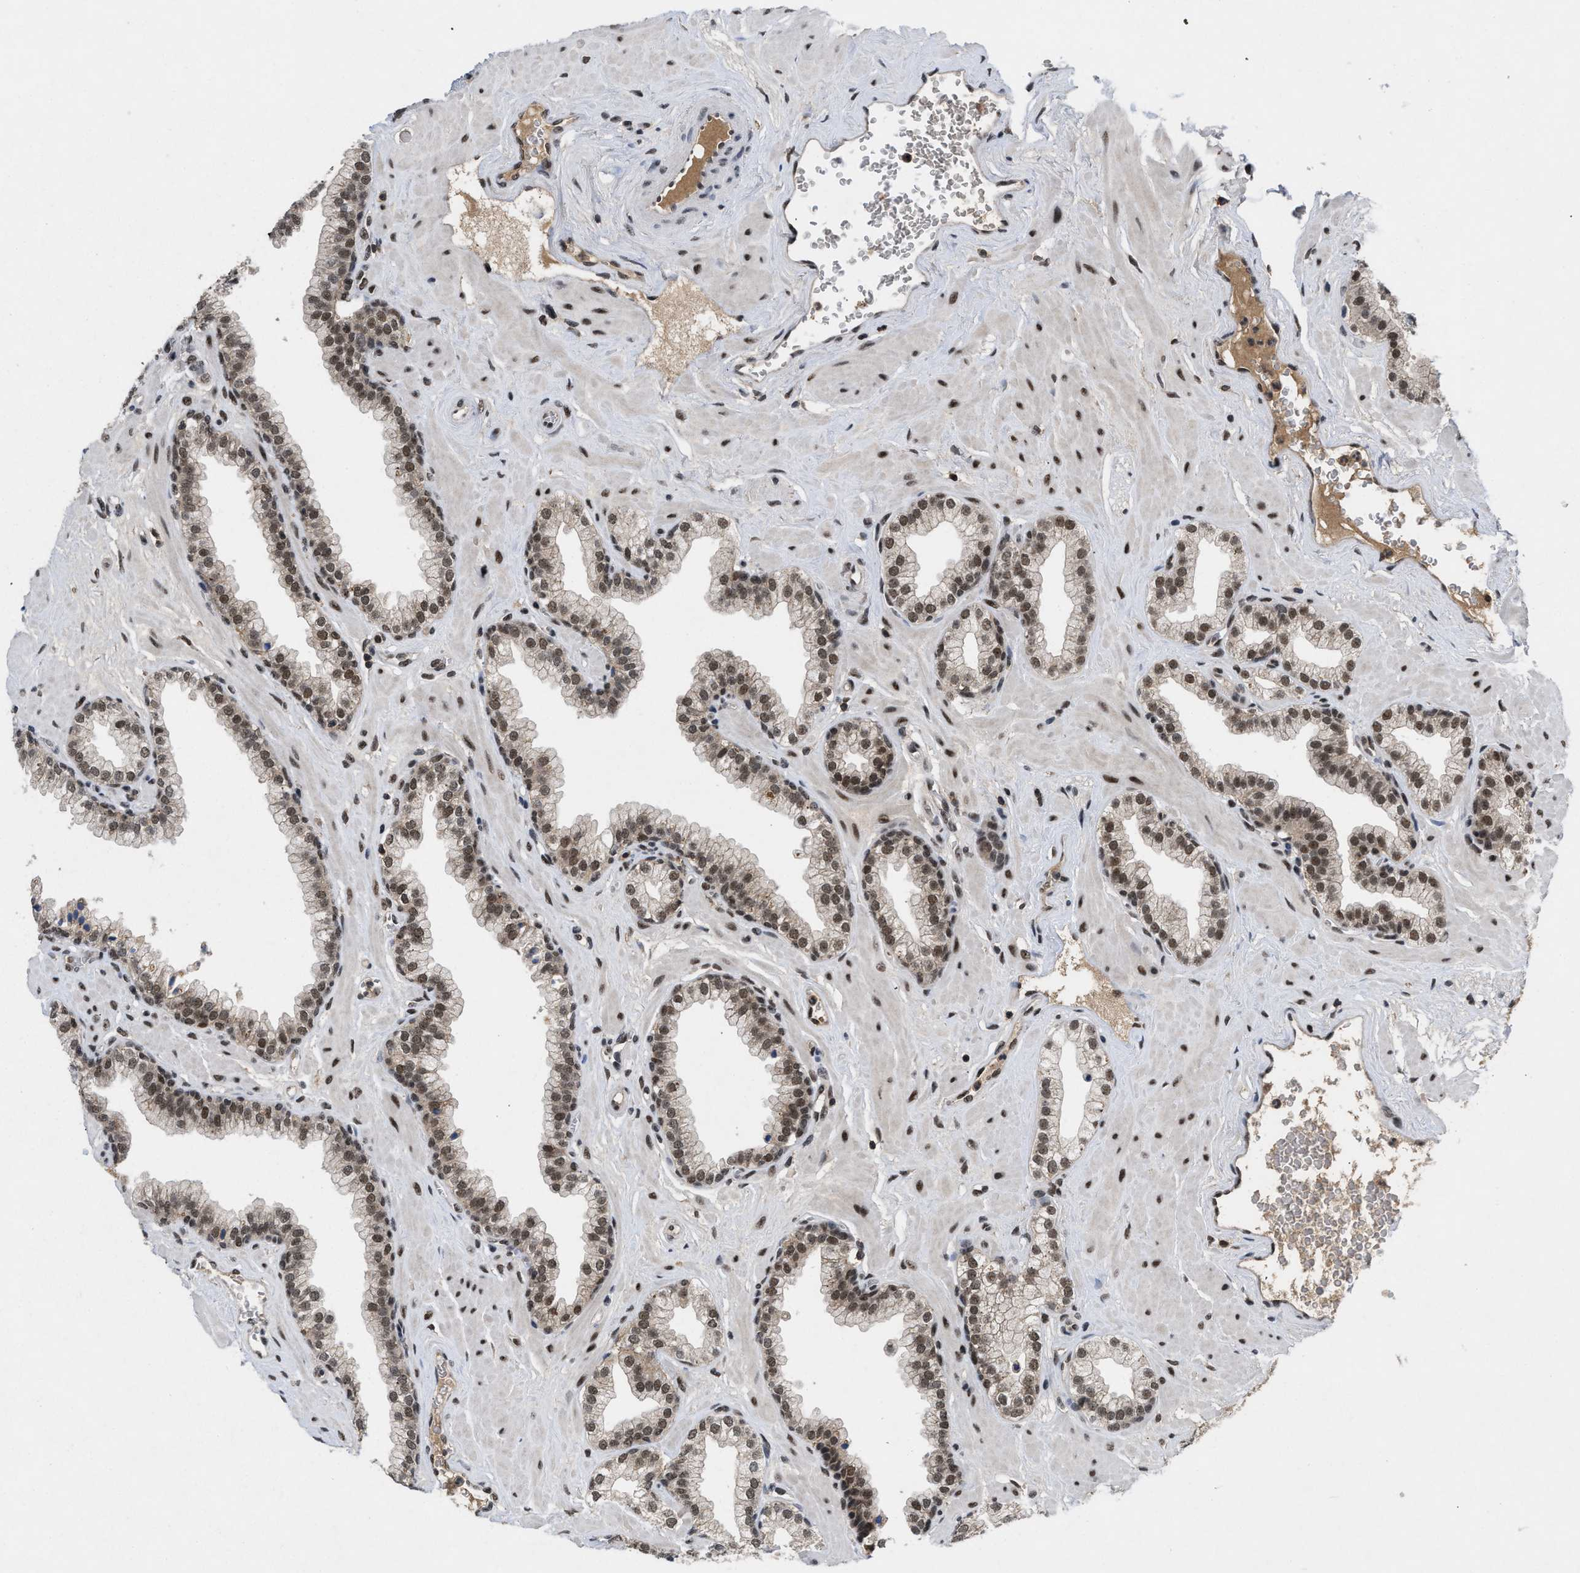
{"staining": {"intensity": "moderate", "quantity": ">75%", "location": "nuclear"}, "tissue": "prostate", "cell_type": "Glandular cells", "image_type": "normal", "snomed": [{"axis": "morphology", "description": "Normal tissue, NOS"}, {"axis": "morphology", "description": "Urothelial carcinoma, Low grade"}, {"axis": "topography", "description": "Urinary bladder"}, {"axis": "topography", "description": "Prostate"}], "caption": "This histopathology image exhibits immunohistochemistry (IHC) staining of benign prostate, with medium moderate nuclear expression in about >75% of glandular cells.", "gene": "ZNF346", "patient": {"sex": "male", "age": 60}}